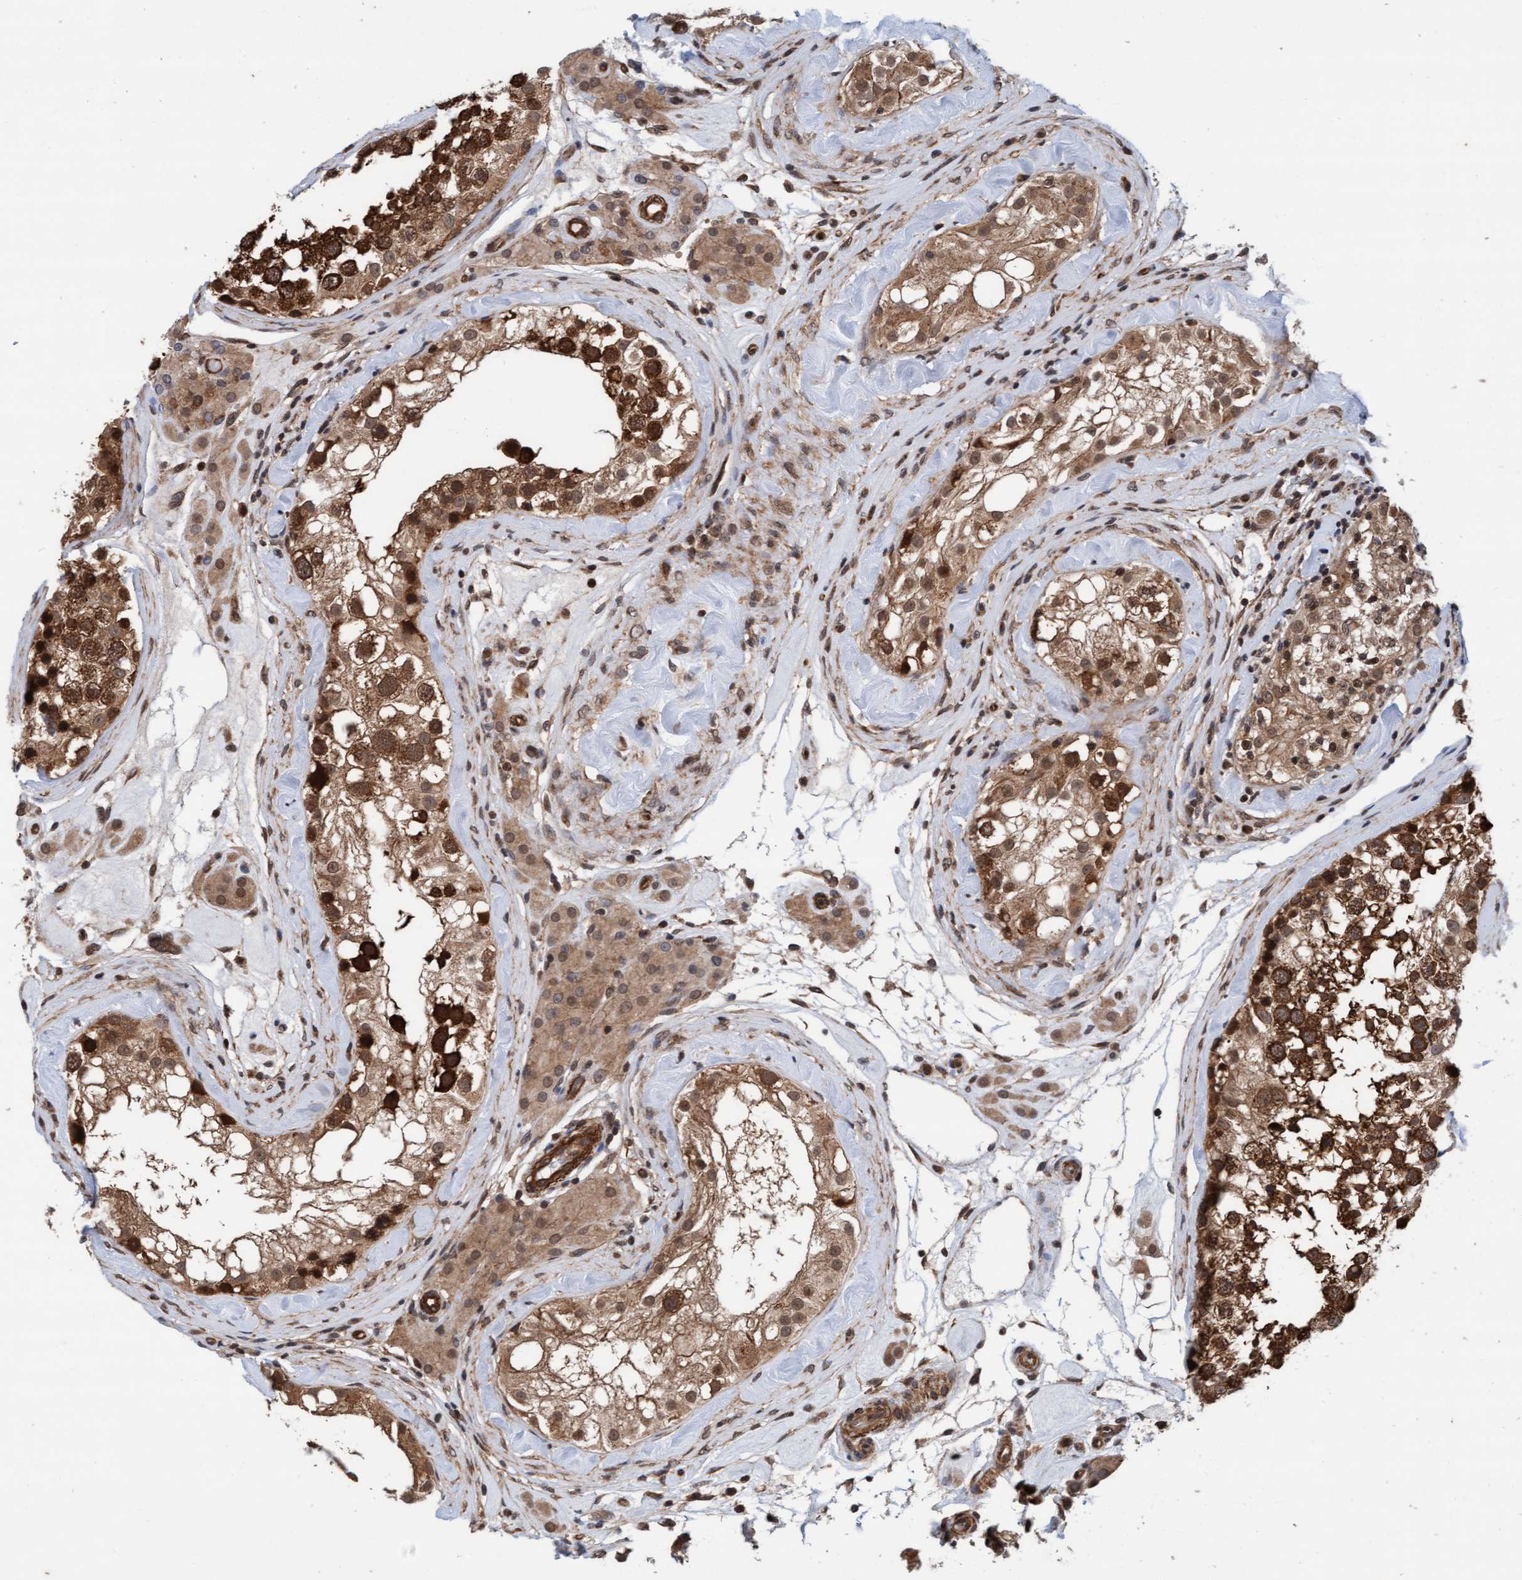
{"staining": {"intensity": "strong", "quantity": ">75%", "location": "cytoplasmic/membranous,nuclear"}, "tissue": "testis", "cell_type": "Cells in seminiferous ducts", "image_type": "normal", "snomed": [{"axis": "morphology", "description": "Normal tissue, NOS"}, {"axis": "topography", "description": "Testis"}], "caption": "A brown stain highlights strong cytoplasmic/membranous,nuclear positivity of a protein in cells in seminiferous ducts of normal testis. The protein of interest is shown in brown color, while the nuclei are stained blue.", "gene": "STXBP4", "patient": {"sex": "male", "age": 46}}